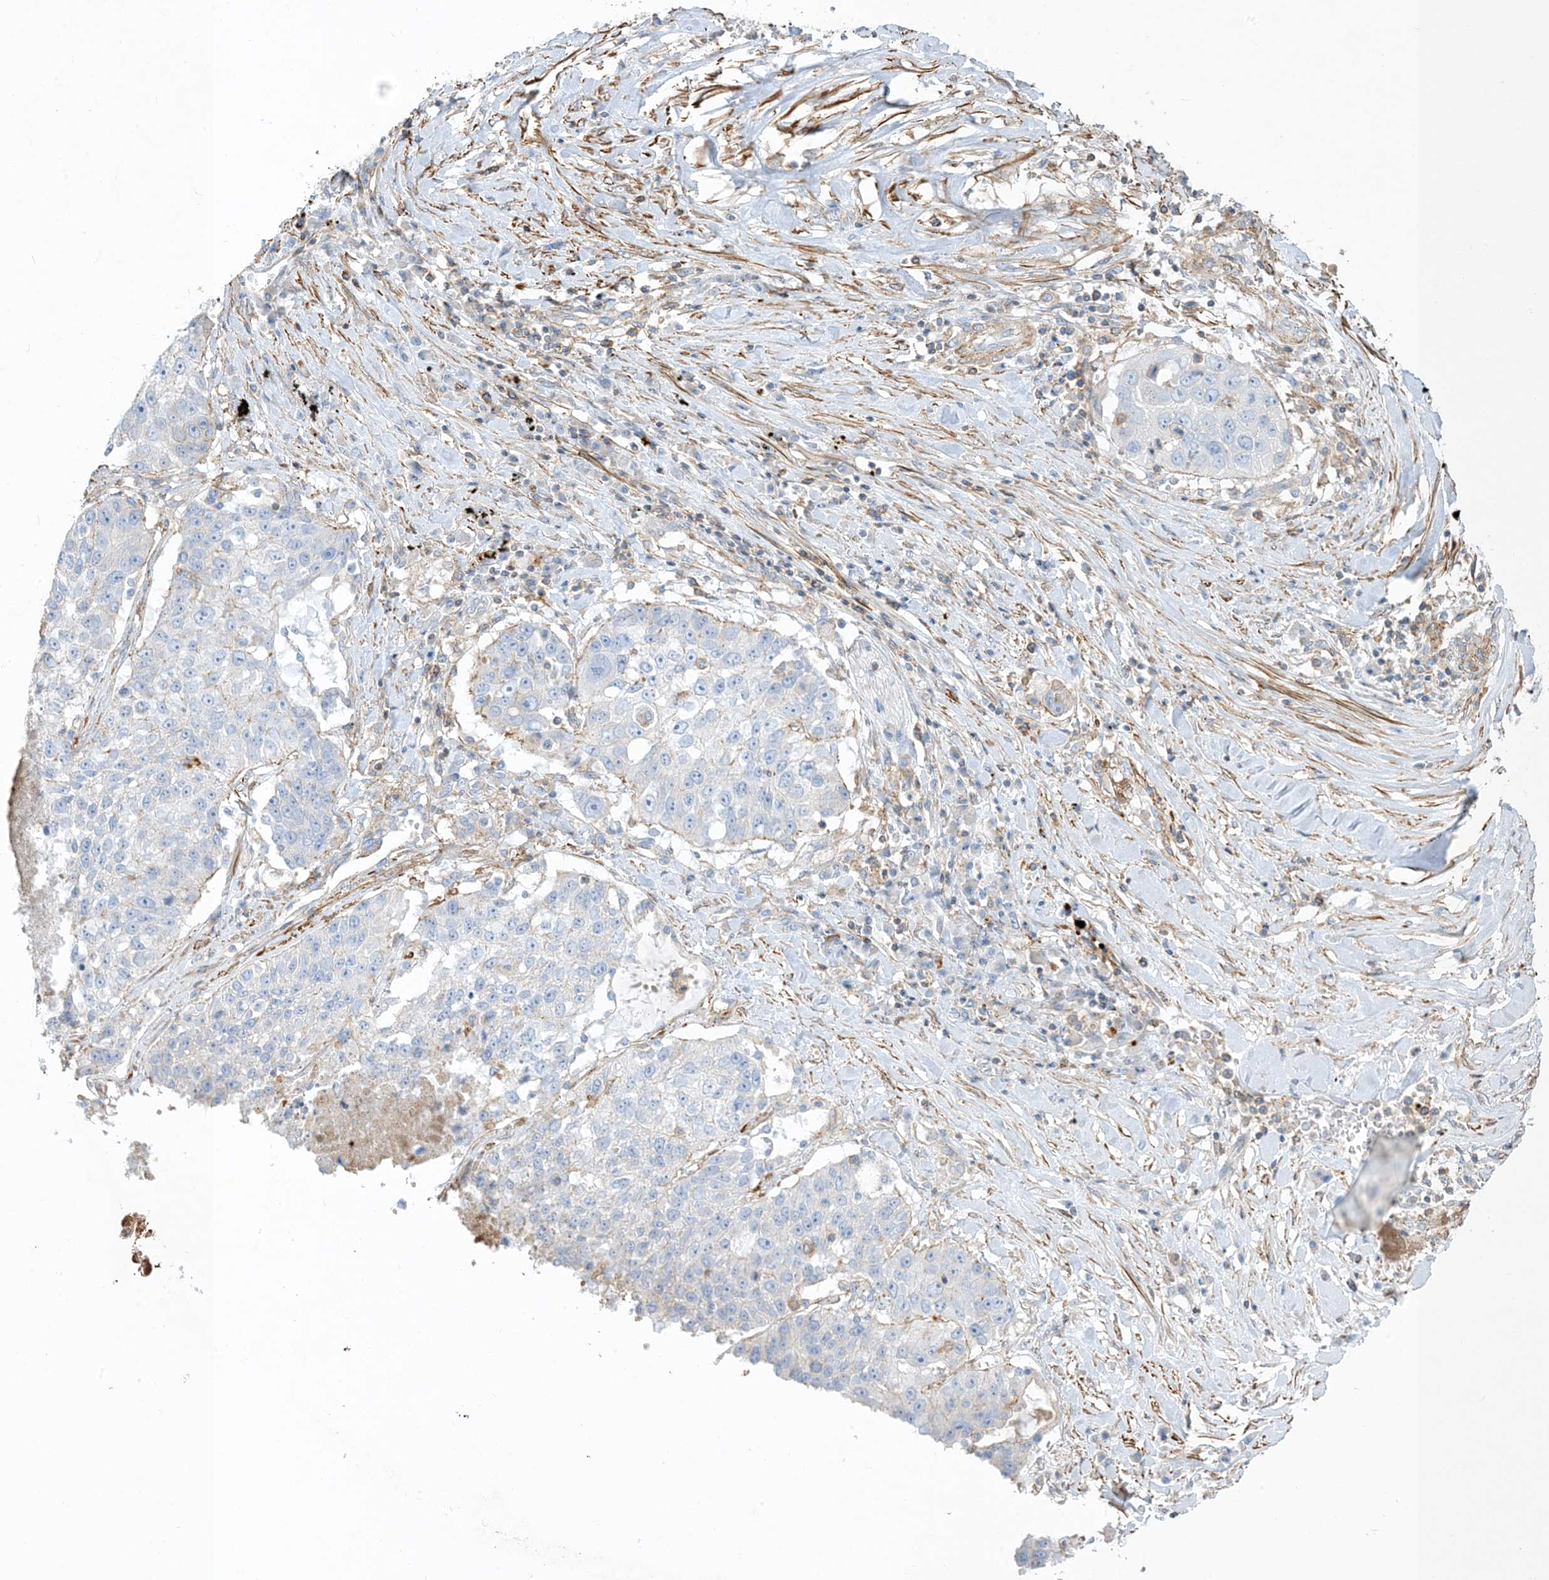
{"staining": {"intensity": "negative", "quantity": "none", "location": "none"}, "tissue": "lung cancer", "cell_type": "Tumor cells", "image_type": "cancer", "snomed": [{"axis": "morphology", "description": "Squamous cell carcinoma, NOS"}, {"axis": "topography", "description": "Lung"}], "caption": "The image shows no significant staining in tumor cells of squamous cell carcinoma (lung). Brightfield microscopy of immunohistochemistry stained with DAB (brown) and hematoxylin (blue), captured at high magnification.", "gene": "GTF3C2", "patient": {"sex": "male", "age": 61}}